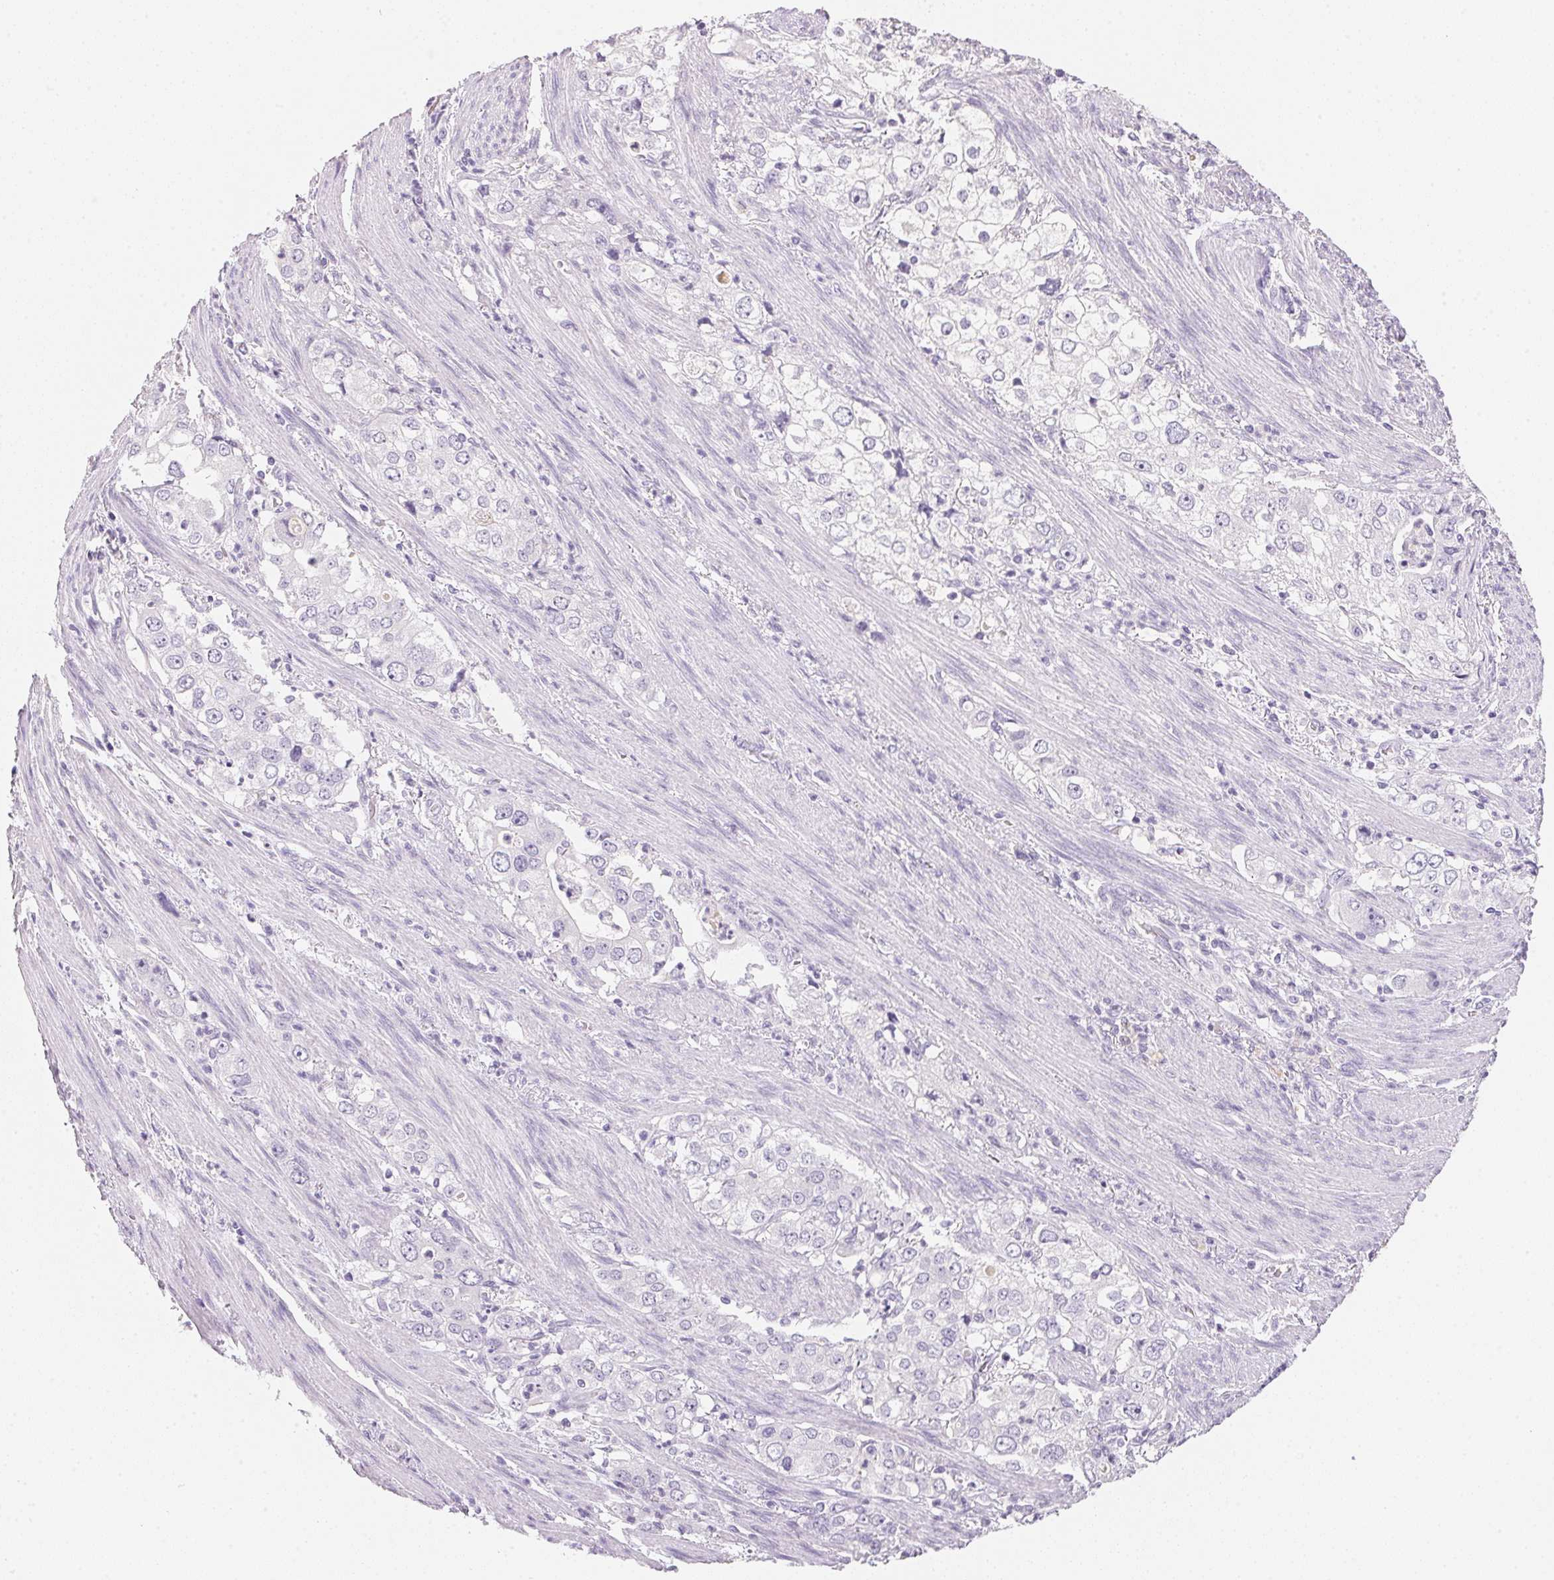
{"staining": {"intensity": "negative", "quantity": "none", "location": "none"}, "tissue": "stomach cancer", "cell_type": "Tumor cells", "image_type": "cancer", "snomed": [{"axis": "morphology", "description": "Adenocarcinoma, NOS"}, {"axis": "topography", "description": "Stomach, upper"}], "caption": "DAB immunohistochemical staining of human adenocarcinoma (stomach) displays no significant expression in tumor cells. The staining is performed using DAB brown chromogen with nuclei counter-stained in using hematoxylin.", "gene": "ACP3", "patient": {"sex": "male", "age": 75}}